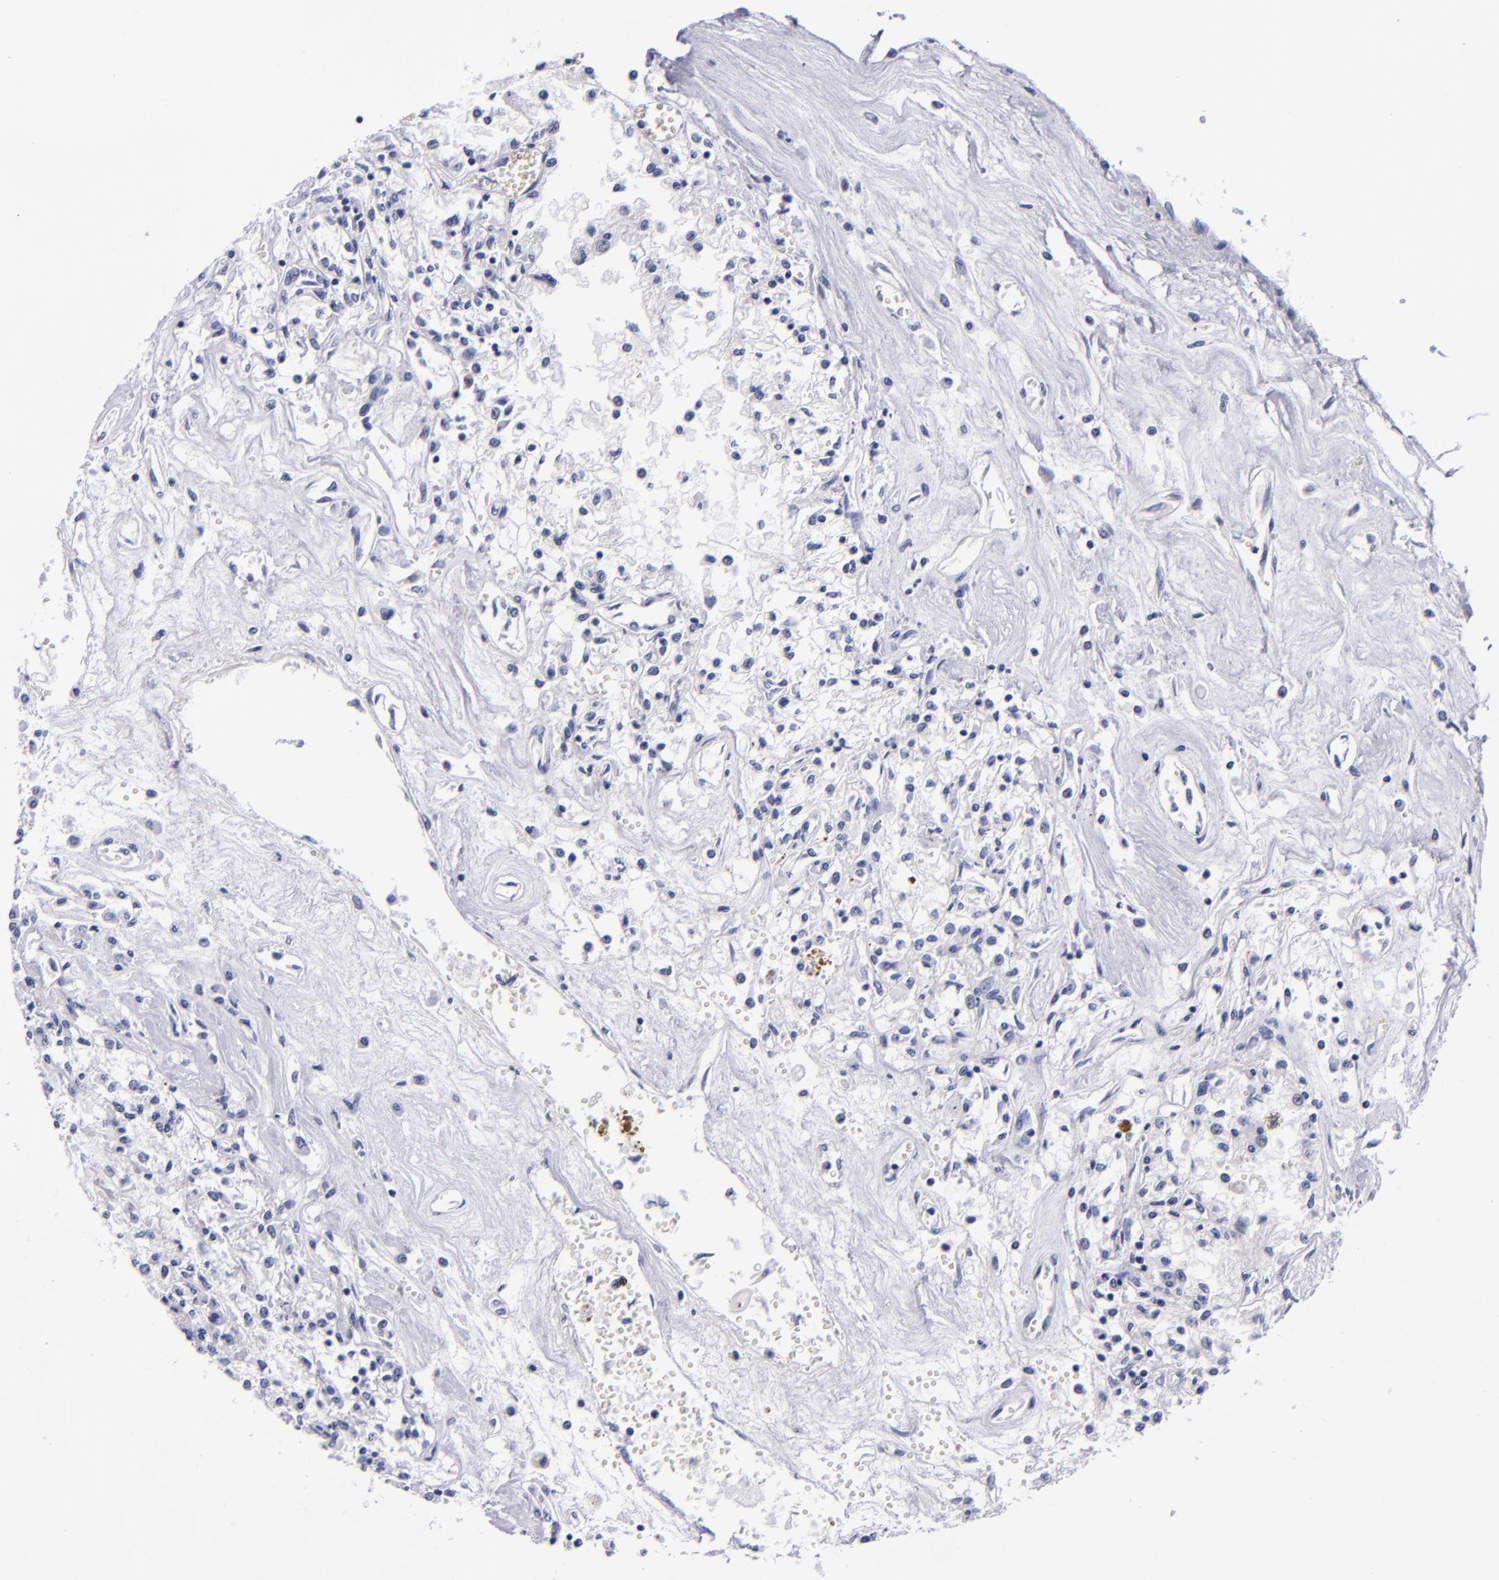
{"staining": {"intensity": "negative", "quantity": "none", "location": "none"}, "tissue": "renal cancer", "cell_type": "Tumor cells", "image_type": "cancer", "snomed": [{"axis": "morphology", "description": "Adenocarcinoma, NOS"}, {"axis": "topography", "description": "Kidney"}], "caption": "Renal cancer stained for a protein using immunohistochemistry (IHC) exhibits no positivity tumor cells.", "gene": "MCM7", "patient": {"sex": "male", "age": 78}}